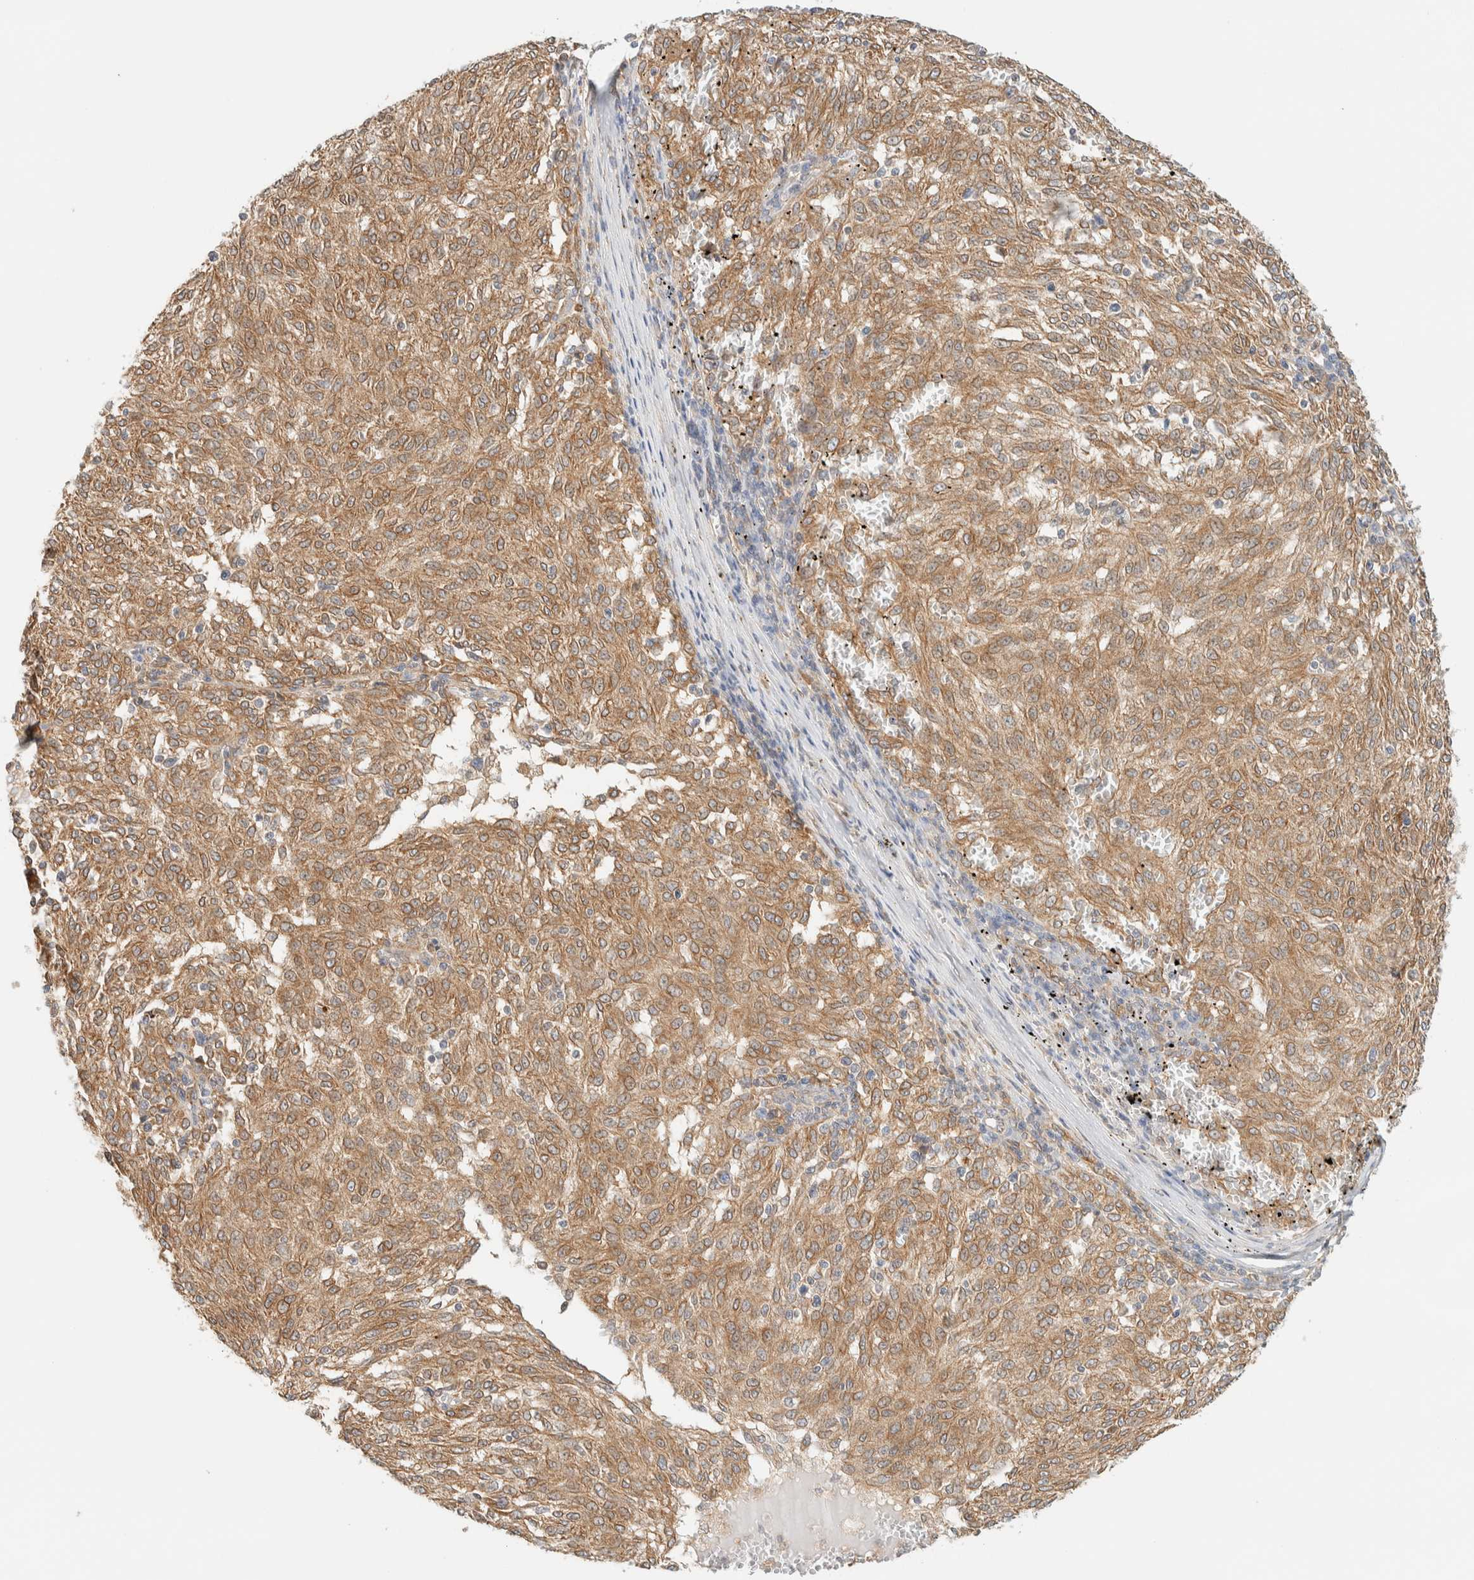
{"staining": {"intensity": "moderate", "quantity": ">75%", "location": "cytoplasmic/membranous"}, "tissue": "melanoma", "cell_type": "Tumor cells", "image_type": "cancer", "snomed": [{"axis": "morphology", "description": "Malignant melanoma, NOS"}, {"axis": "topography", "description": "Skin"}], "caption": "Approximately >75% of tumor cells in melanoma show moderate cytoplasmic/membranous protein expression as visualized by brown immunohistochemical staining.", "gene": "NT5C", "patient": {"sex": "female", "age": 72}}